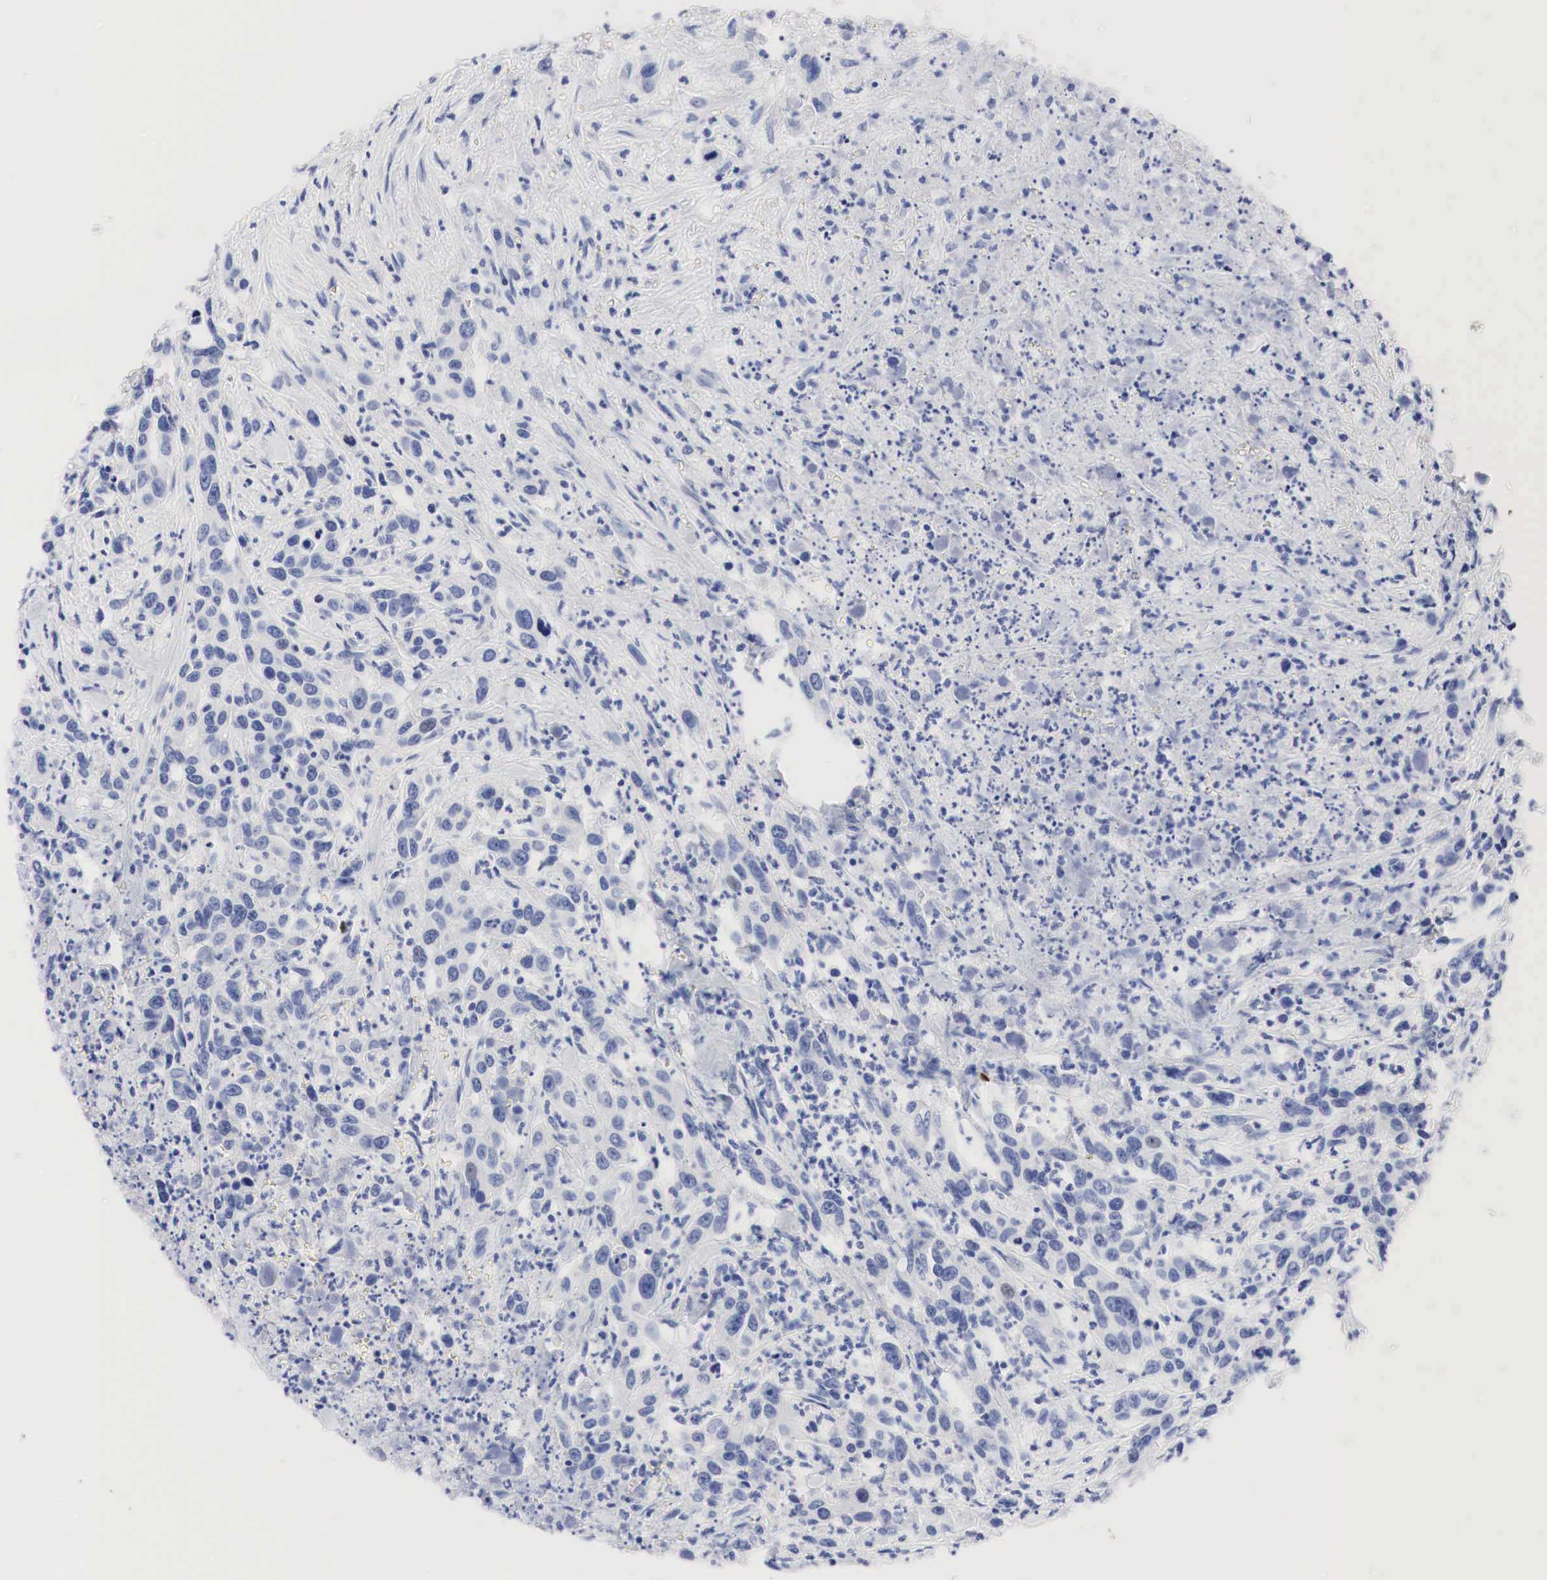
{"staining": {"intensity": "negative", "quantity": "none", "location": "none"}, "tissue": "urothelial cancer", "cell_type": "Tumor cells", "image_type": "cancer", "snomed": [{"axis": "morphology", "description": "Urothelial carcinoma, High grade"}, {"axis": "topography", "description": "Urinary bladder"}], "caption": "This histopathology image is of urothelial cancer stained with IHC to label a protein in brown with the nuclei are counter-stained blue. There is no positivity in tumor cells.", "gene": "NKX2-1", "patient": {"sex": "male", "age": 86}}